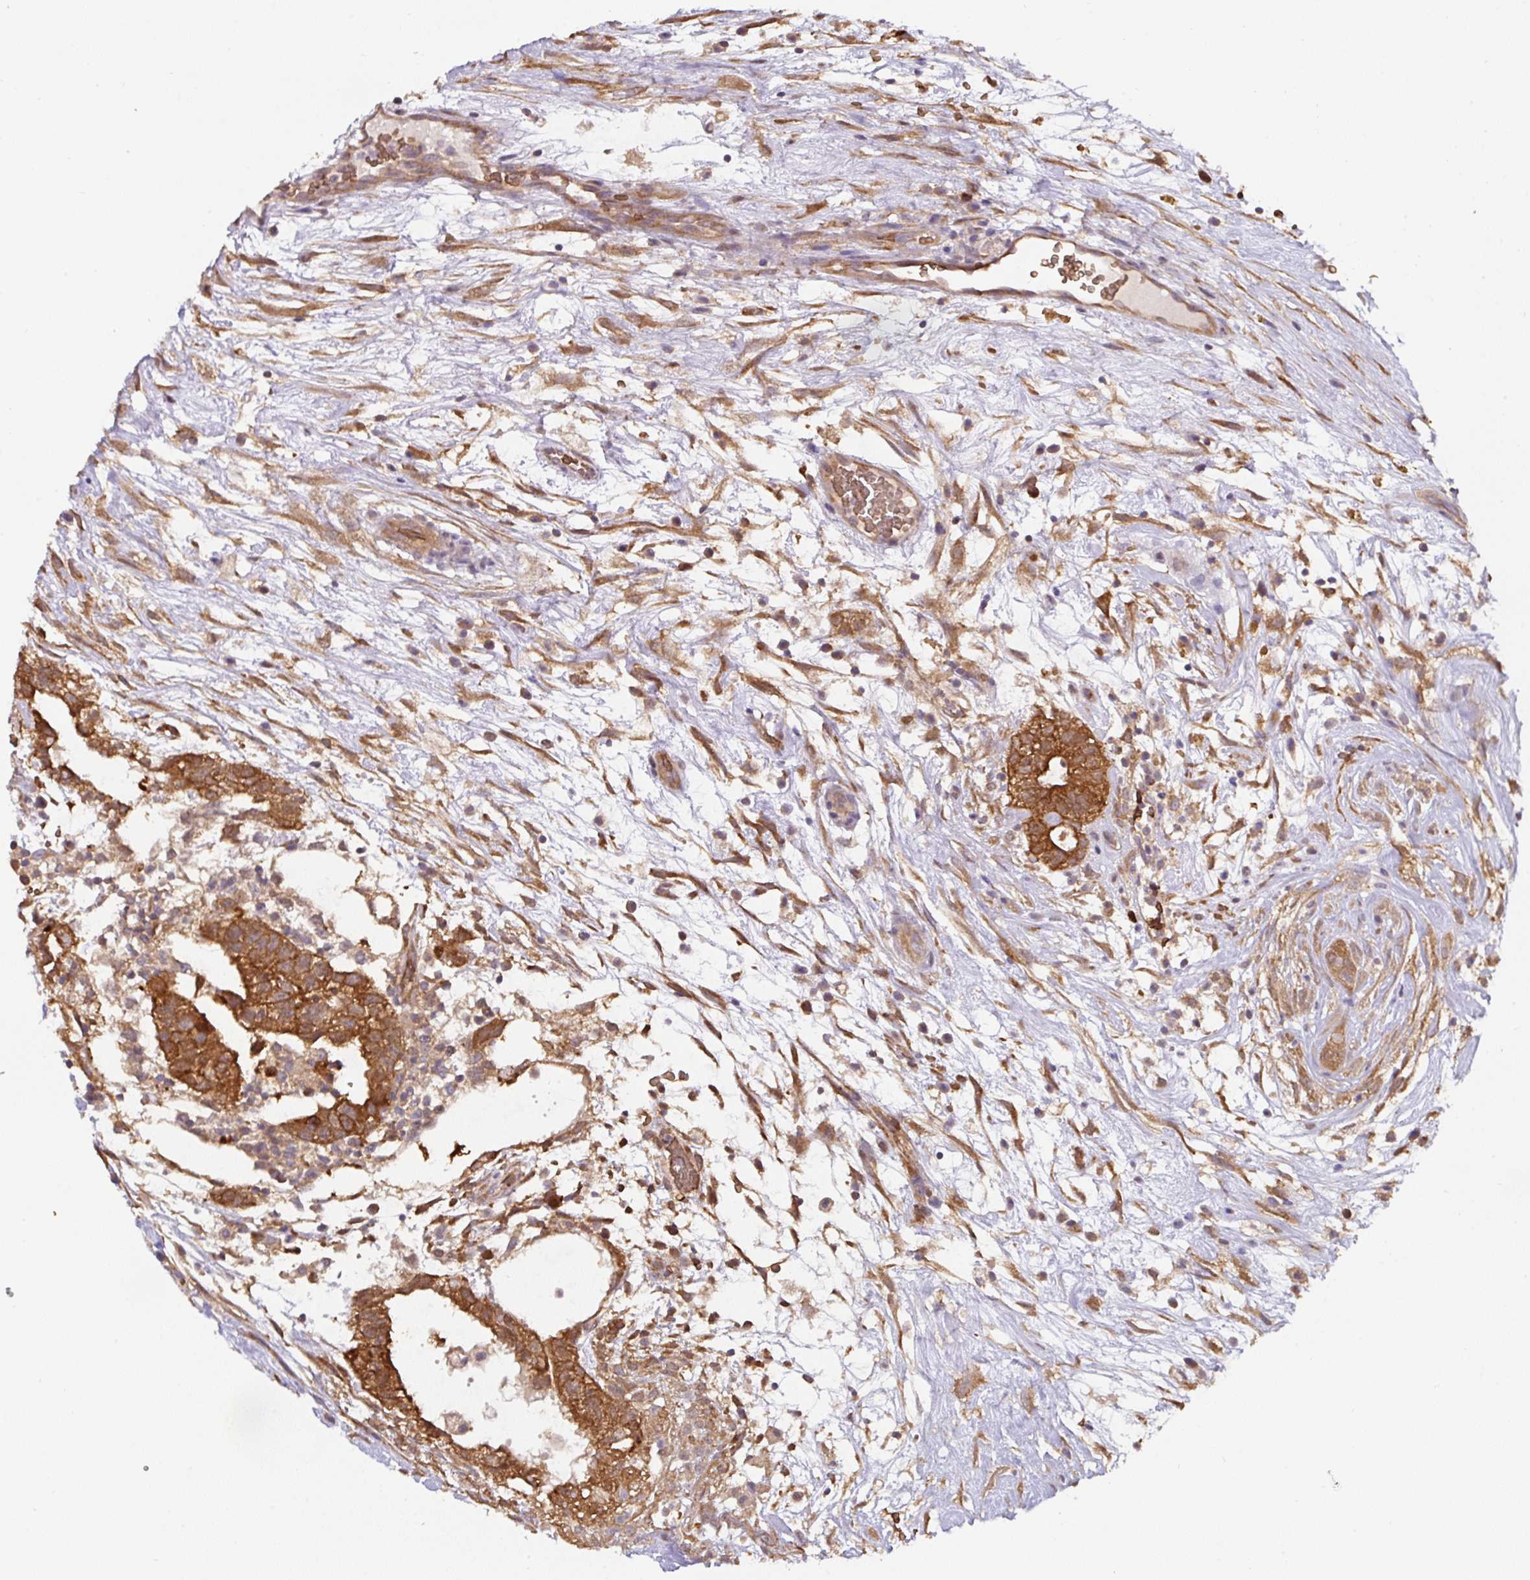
{"staining": {"intensity": "strong", "quantity": ">75%", "location": "cytoplasmic/membranous"}, "tissue": "testis cancer", "cell_type": "Tumor cells", "image_type": "cancer", "snomed": [{"axis": "morphology", "description": "Carcinoma, Embryonal, NOS"}, {"axis": "topography", "description": "Testis"}], "caption": "Immunohistochemical staining of human testis cancer (embryonal carcinoma) demonstrates high levels of strong cytoplasmic/membranous expression in about >75% of tumor cells. The staining was performed using DAB (3,3'-diaminobenzidine), with brown indicating positive protein expression. Nuclei are stained blue with hematoxylin.", "gene": "ST13", "patient": {"sex": "male", "age": 32}}